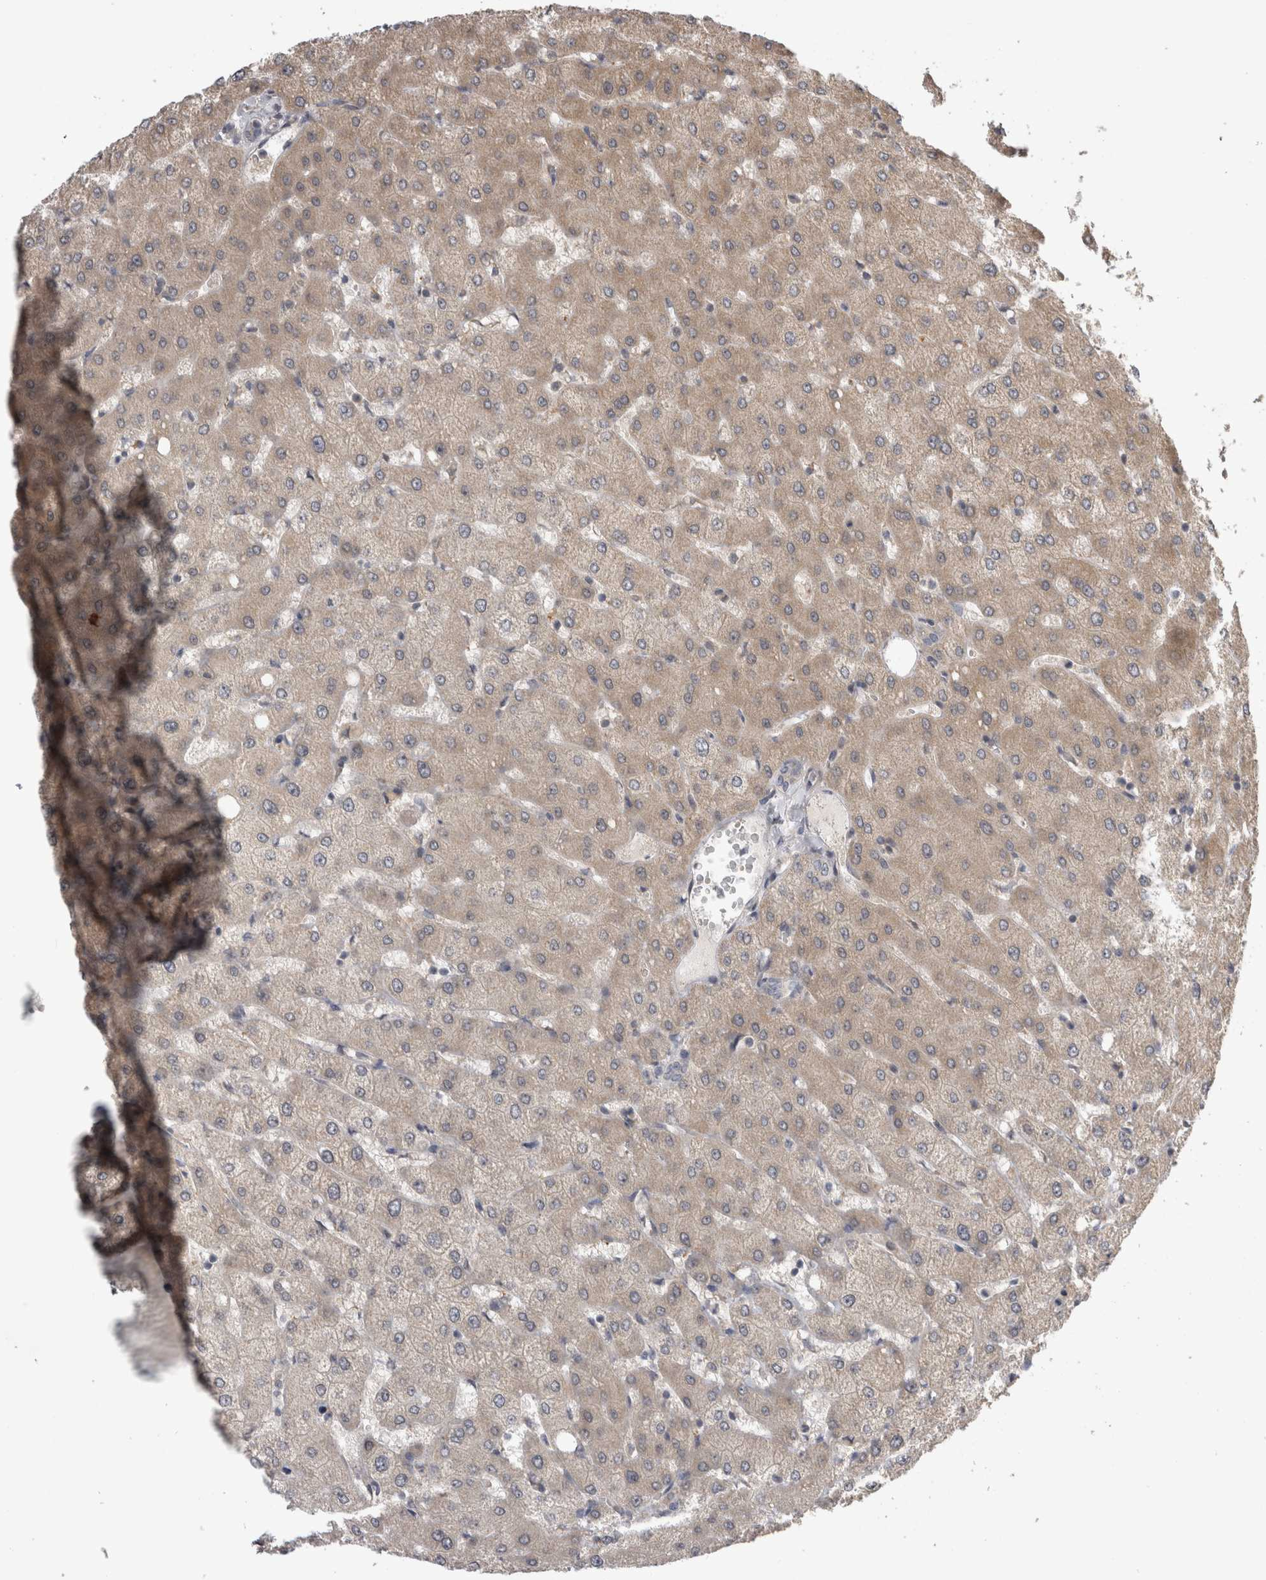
{"staining": {"intensity": "weak", "quantity": "25%-75%", "location": "cytoplasmic/membranous"}, "tissue": "liver", "cell_type": "Cholangiocytes", "image_type": "normal", "snomed": [{"axis": "morphology", "description": "Normal tissue, NOS"}, {"axis": "topography", "description": "Liver"}], "caption": "Immunohistochemical staining of unremarkable liver reveals low levels of weak cytoplasmic/membranous expression in about 25%-75% of cholangiocytes. Ihc stains the protein of interest in brown and the nuclei are stained blue.", "gene": "ARHGAP29", "patient": {"sex": "female", "age": 54}}